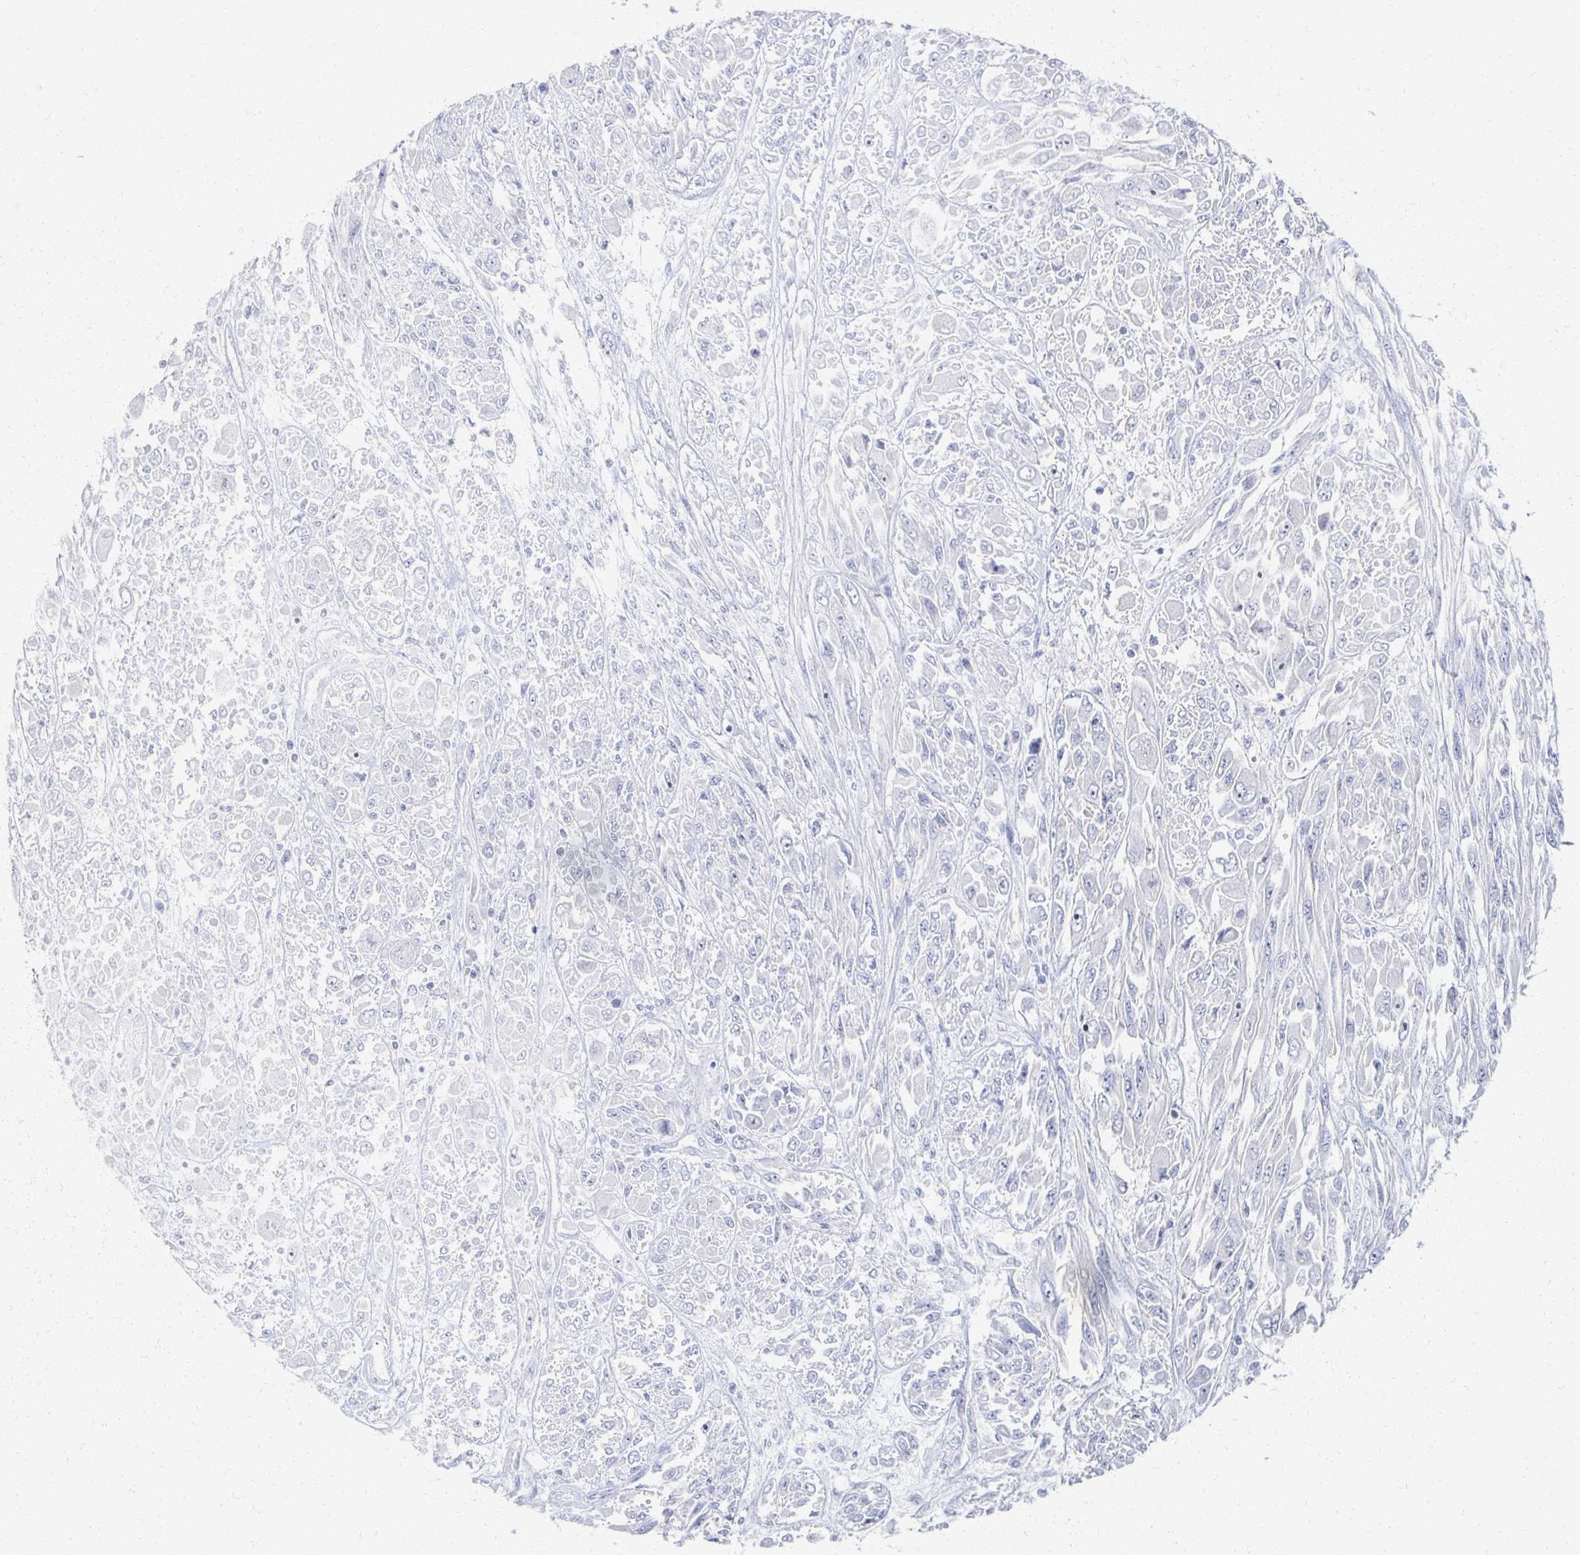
{"staining": {"intensity": "negative", "quantity": "none", "location": "none"}, "tissue": "melanoma", "cell_type": "Tumor cells", "image_type": "cancer", "snomed": [{"axis": "morphology", "description": "Malignant melanoma, NOS"}, {"axis": "topography", "description": "Skin"}], "caption": "The immunohistochemistry (IHC) photomicrograph has no significant staining in tumor cells of melanoma tissue.", "gene": "PRR20A", "patient": {"sex": "female", "age": 91}}